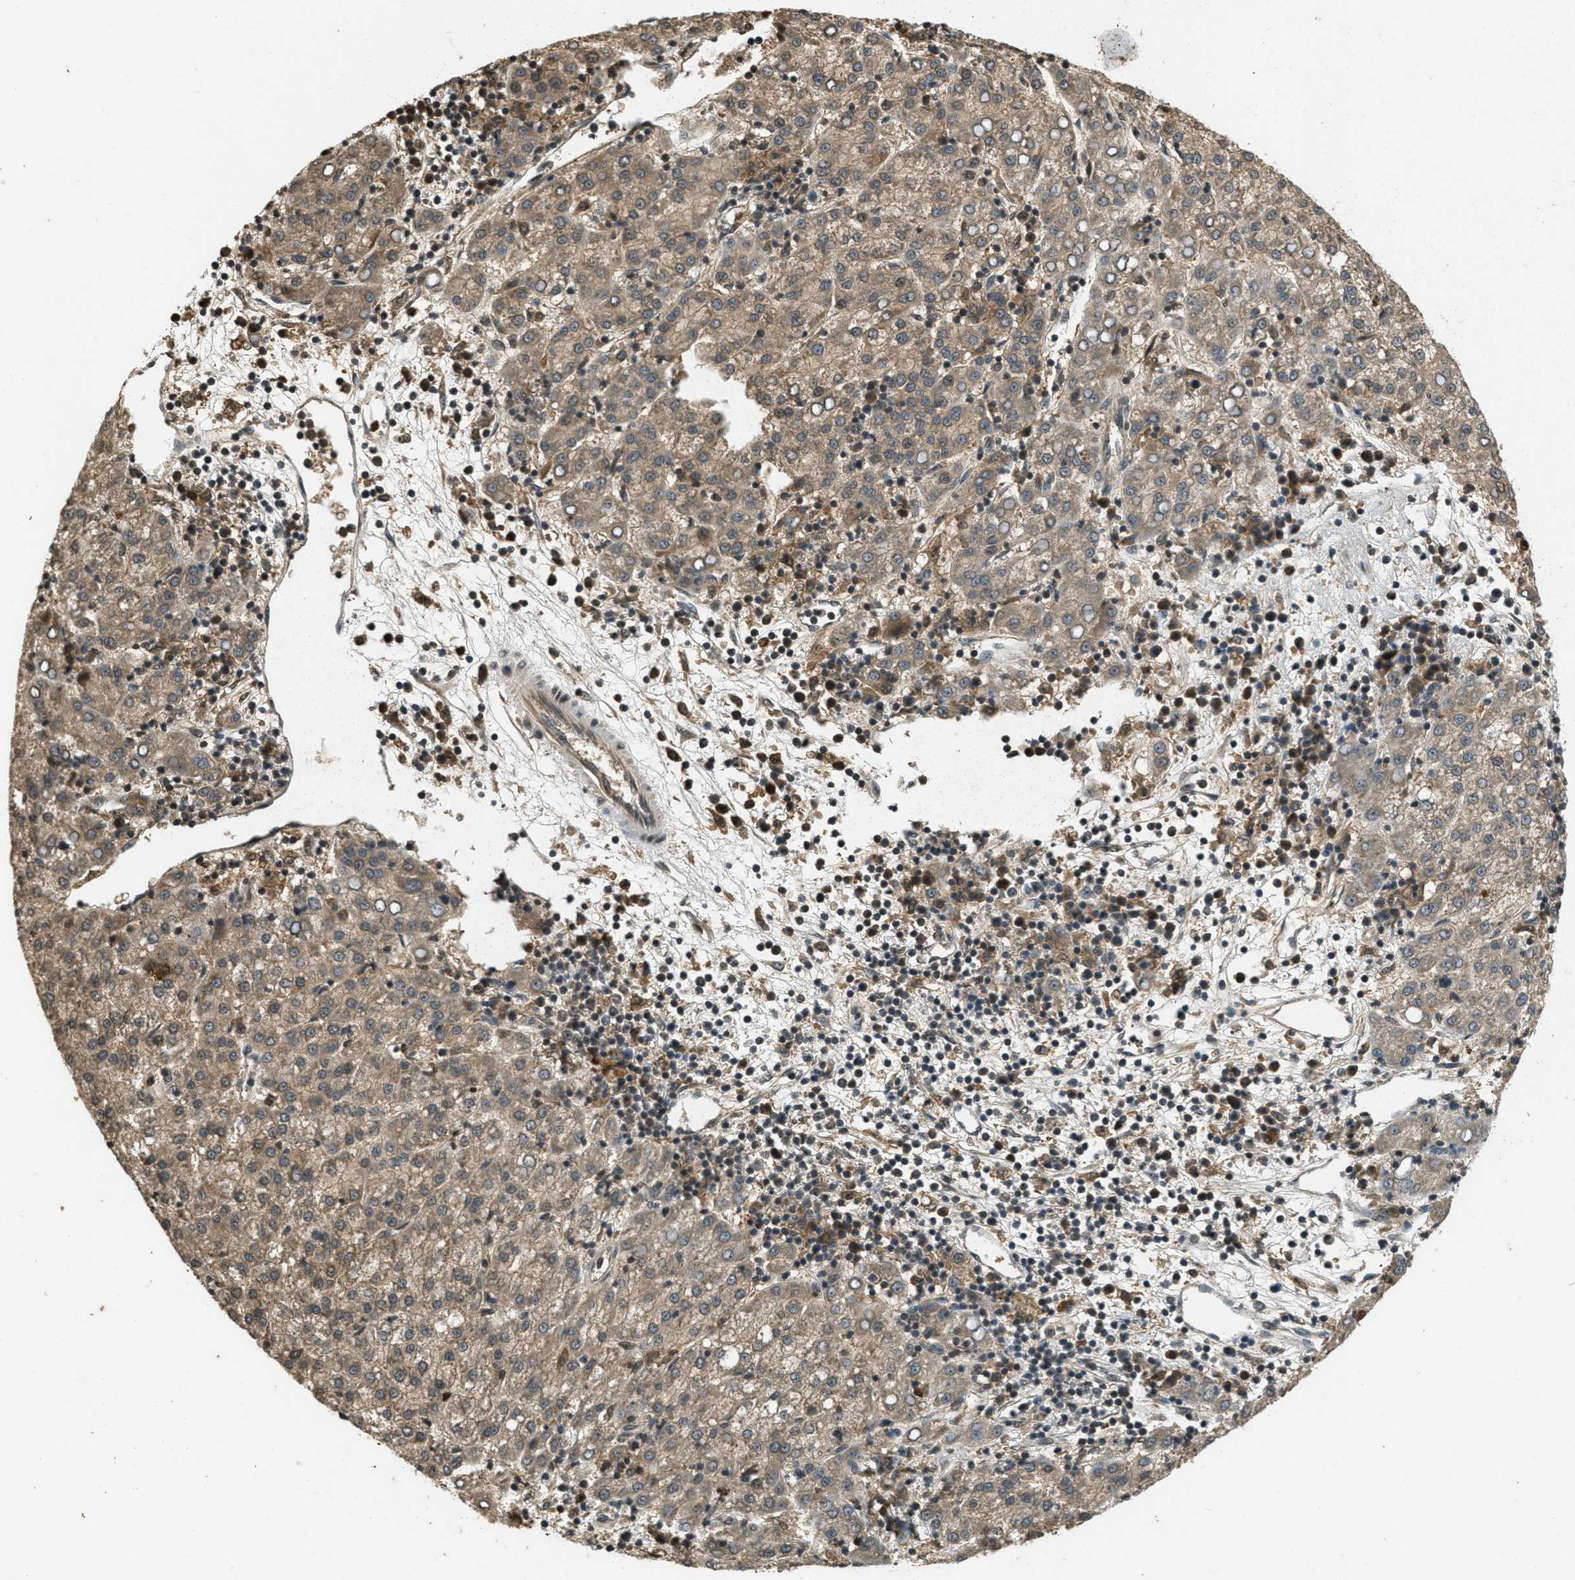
{"staining": {"intensity": "moderate", "quantity": ">75%", "location": "cytoplasmic/membranous"}, "tissue": "liver cancer", "cell_type": "Tumor cells", "image_type": "cancer", "snomed": [{"axis": "morphology", "description": "Carcinoma, Hepatocellular, NOS"}, {"axis": "topography", "description": "Liver"}], "caption": "Protein staining reveals moderate cytoplasmic/membranous positivity in about >75% of tumor cells in hepatocellular carcinoma (liver).", "gene": "ATG7", "patient": {"sex": "female", "age": 58}}